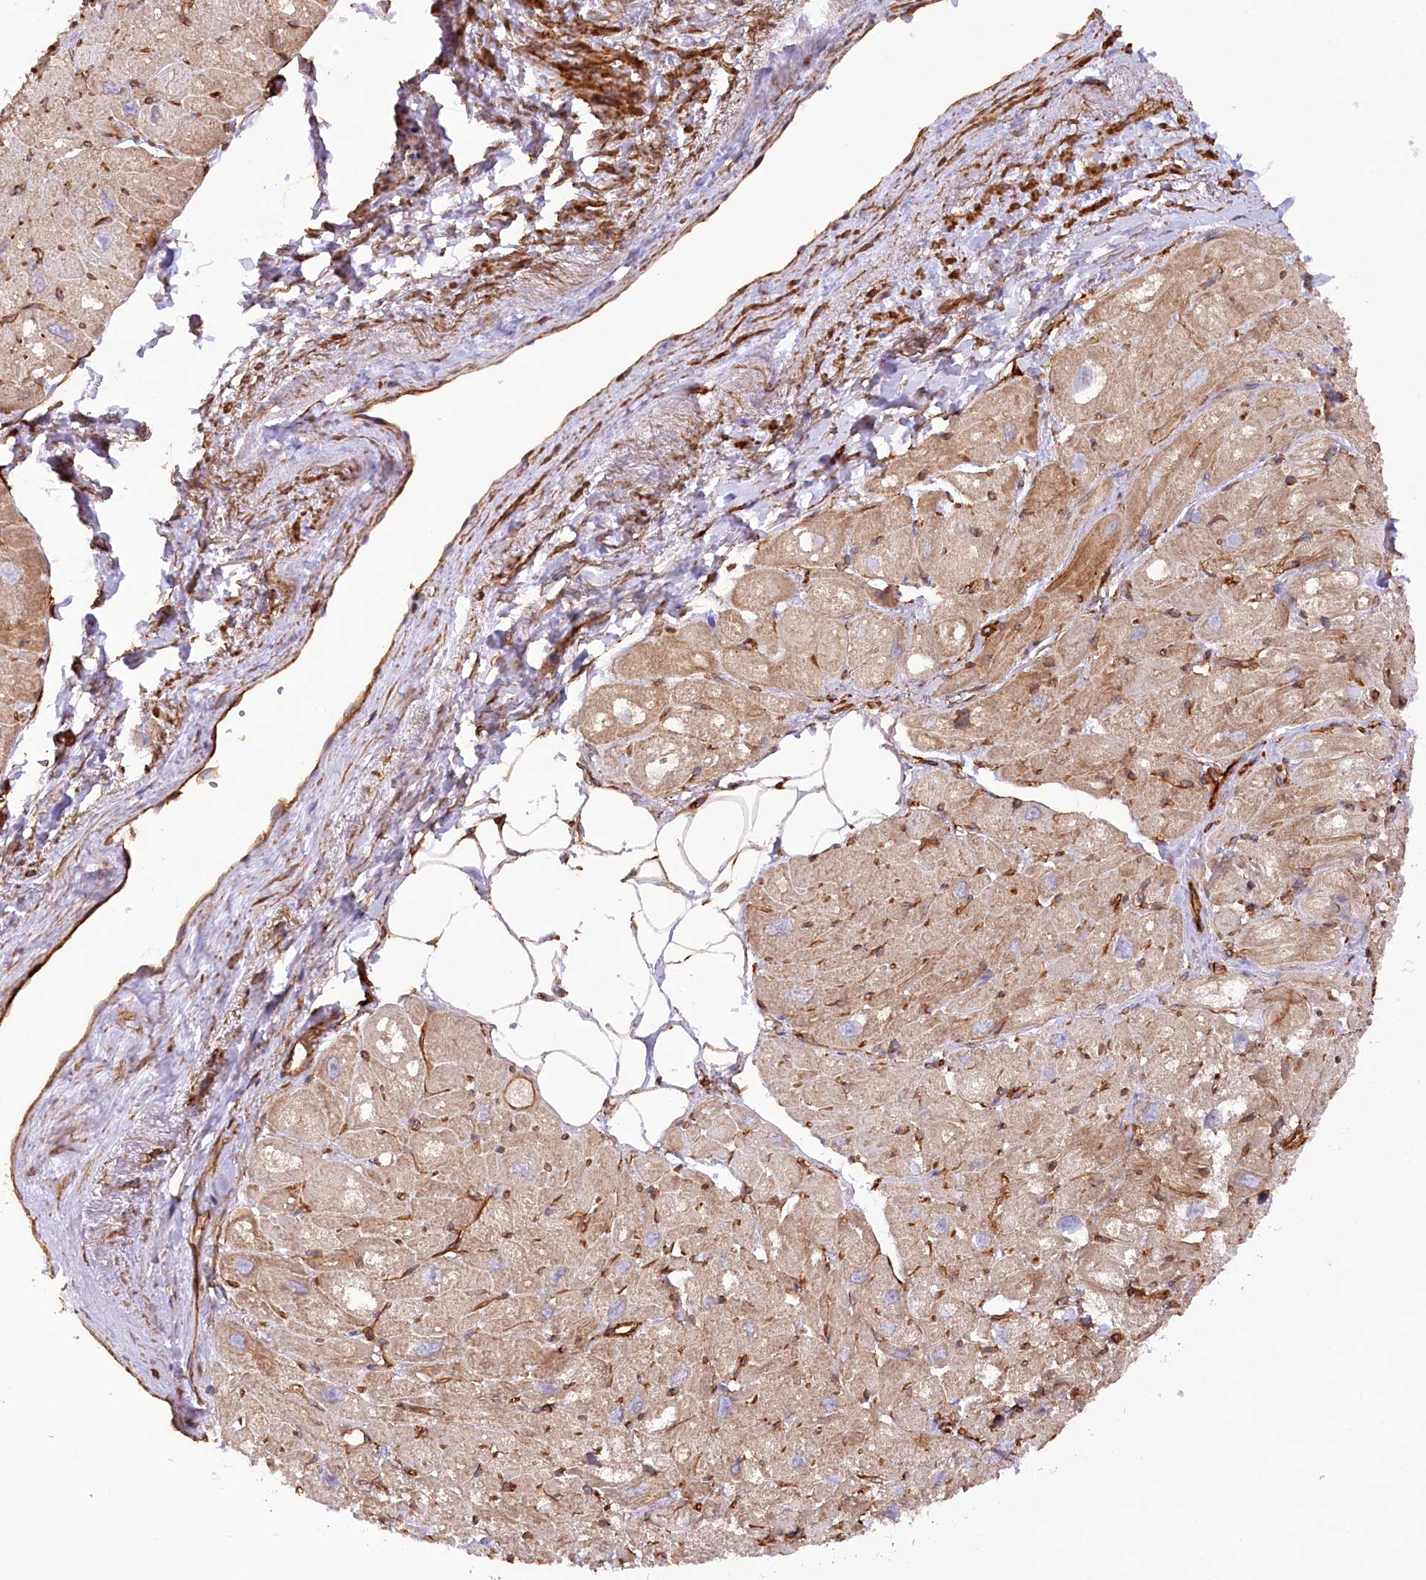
{"staining": {"intensity": "moderate", "quantity": ">75%", "location": "cytoplasmic/membranous"}, "tissue": "heart muscle", "cell_type": "Cardiomyocytes", "image_type": "normal", "snomed": [{"axis": "morphology", "description": "Normal tissue, NOS"}, {"axis": "topography", "description": "Heart"}], "caption": "Moderate cytoplasmic/membranous expression for a protein is identified in about >75% of cardiomyocytes of unremarkable heart muscle using immunohistochemistry (IHC).", "gene": "SYNPO2", "patient": {"sex": "male", "age": 50}}